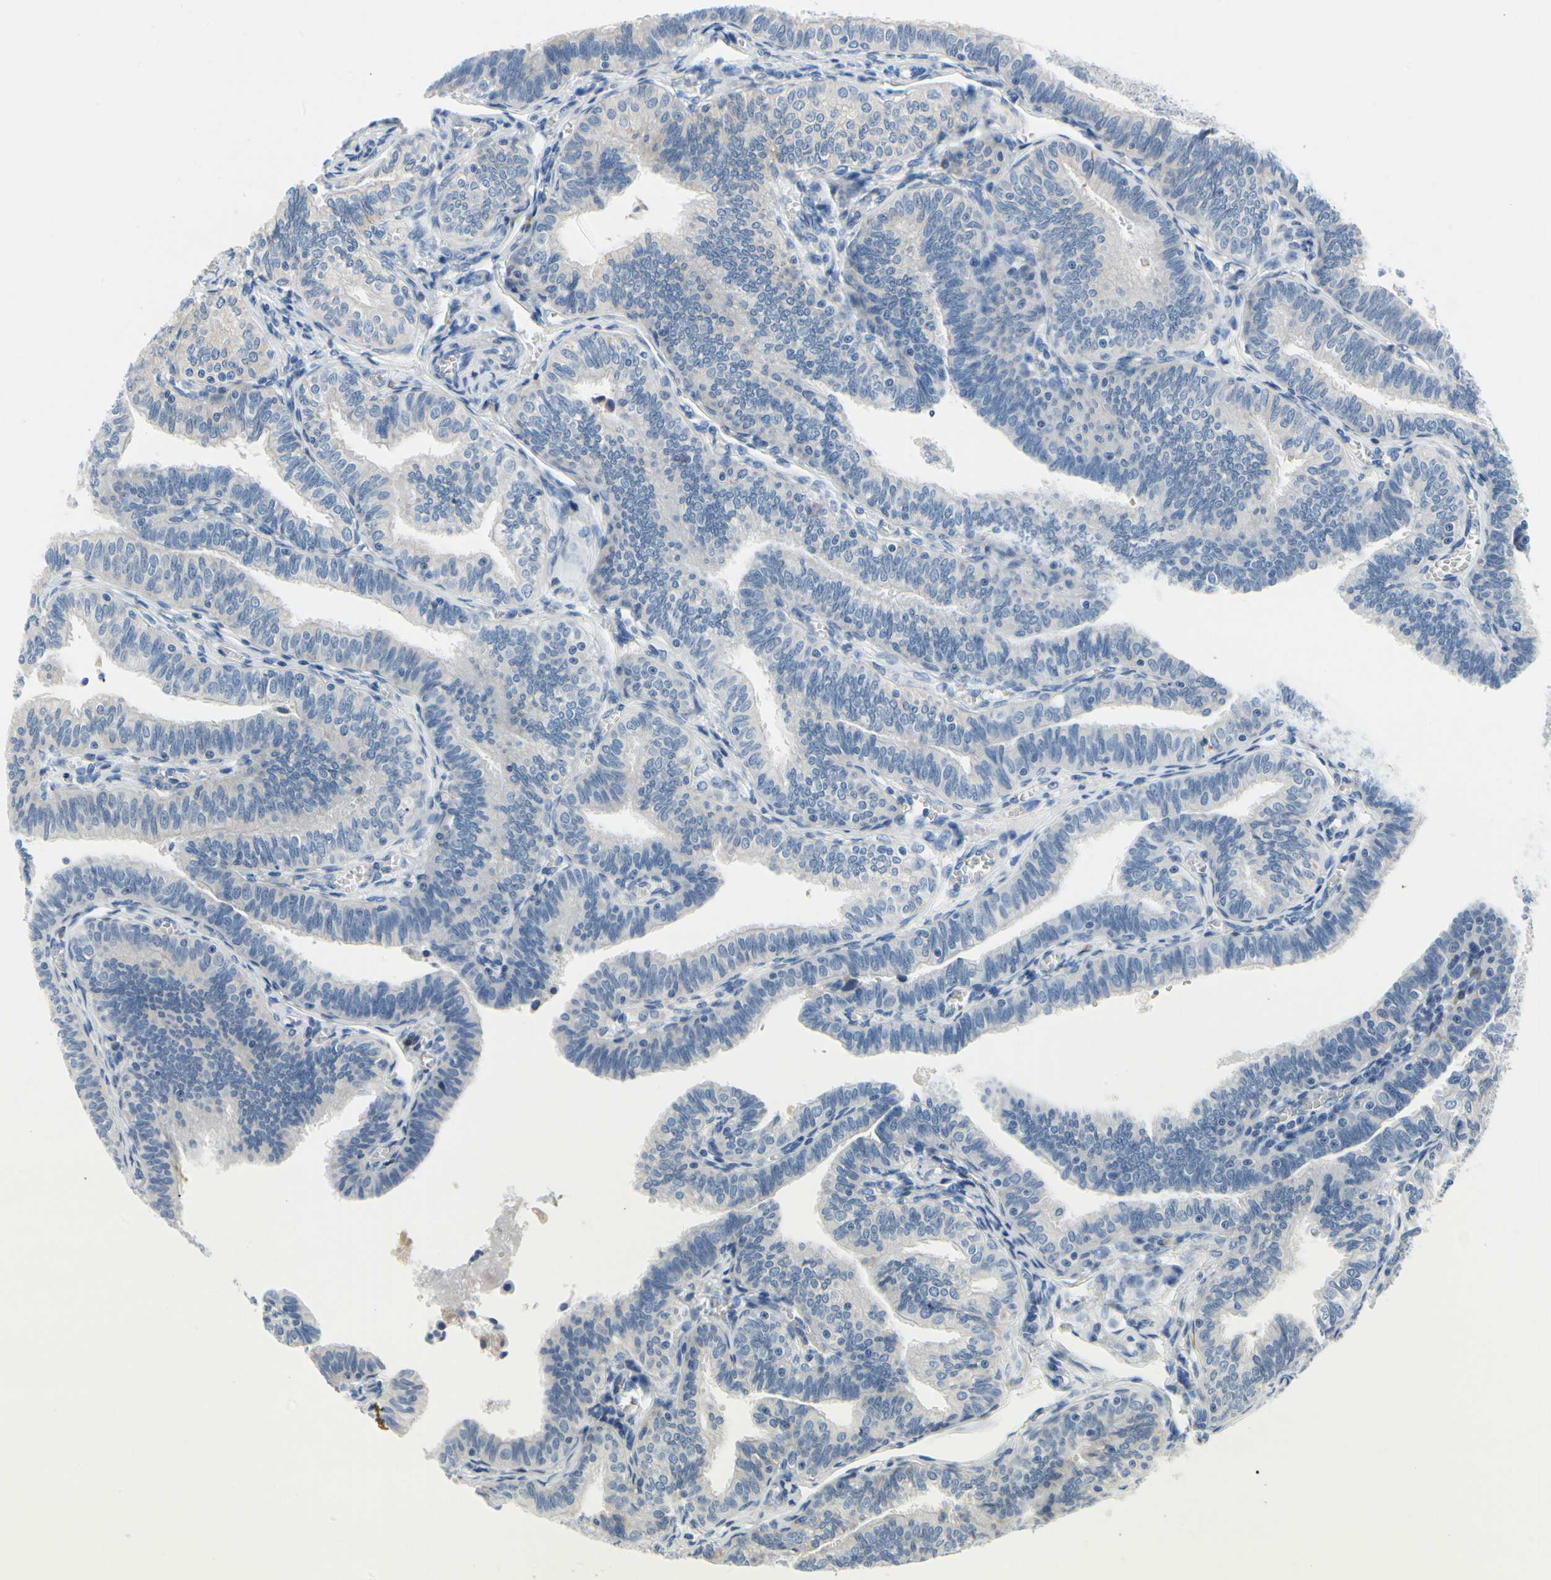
{"staining": {"intensity": "negative", "quantity": "none", "location": "none"}, "tissue": "fallopian tube", "cell_type": "Glandular cells", "image_type": "normal", "snomed": [{"axis": "morphology", "description": "Normal tissue, NOS"}, {"axis": "topography", "description": "Fallopian tube"}], "caption": "IHC of unremarkable fallopian tube shows no expression in glandular cells.", "gene": "STXBP1", "patient": {"sex": "female", "age": 46}}